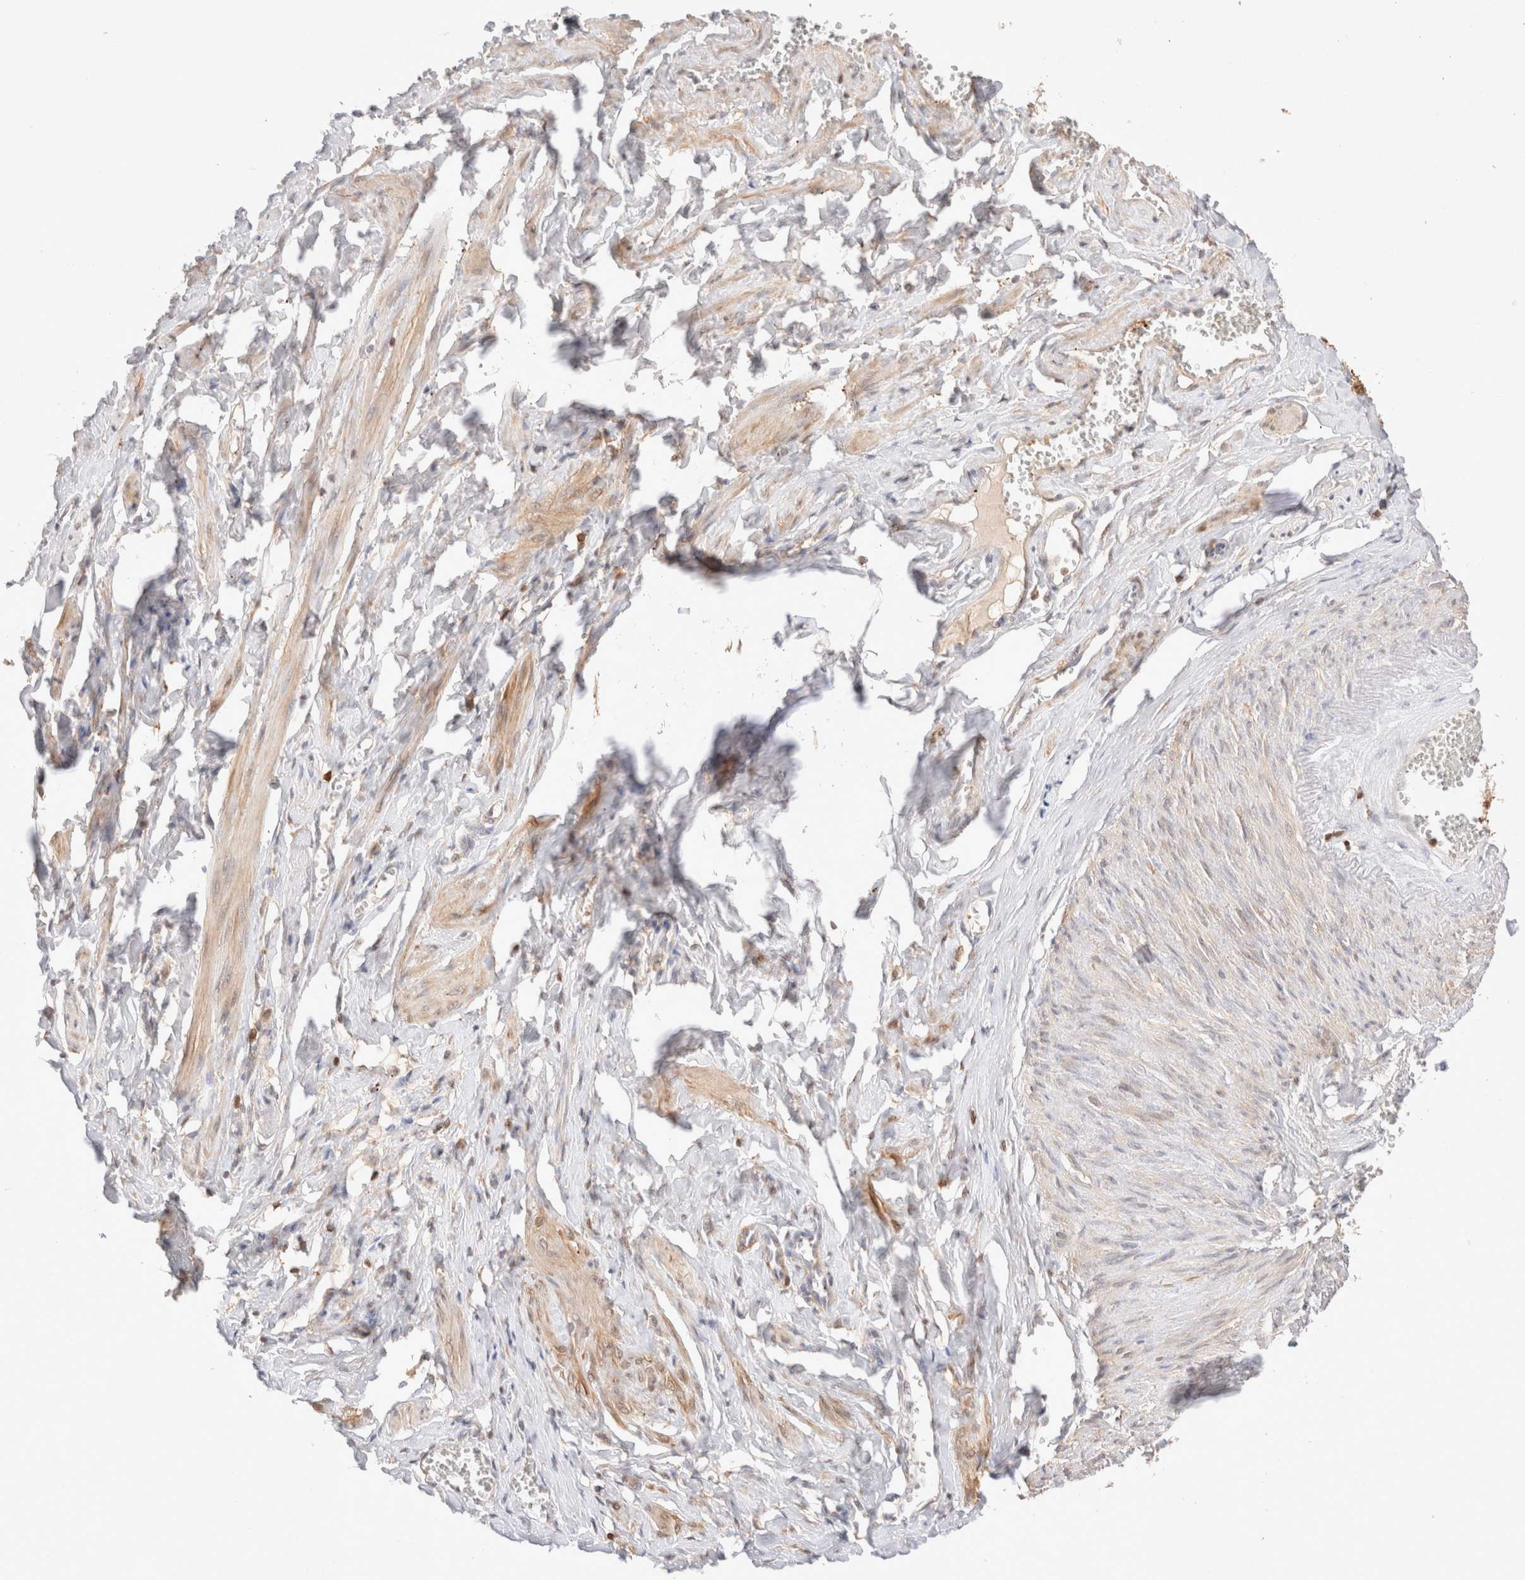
{"staining": {"intensity": "negative", "quantity": "none", "location": "none"}, "tissue": "adipose tissue", "cell_type": "Adipocytes", "image_type": "normal", "snomed": [{"axis": "morphology", "description": "Normal tissue, NOS"}, {"axis": "topography", "description": "Vascular tissue"}, {"axis": "topography", "description": "Fallopian tube"}, {"axis": "topography", "description": "Ovary"}], "caption": "High power microscopy photomicrograph of an immunohistochemistry (IHC) histopathology image of benign adipose tissue, revealing no significant staining in adipocytes.", "gene": "STARD10", "patient": {"sex": "female", "age": 67}}